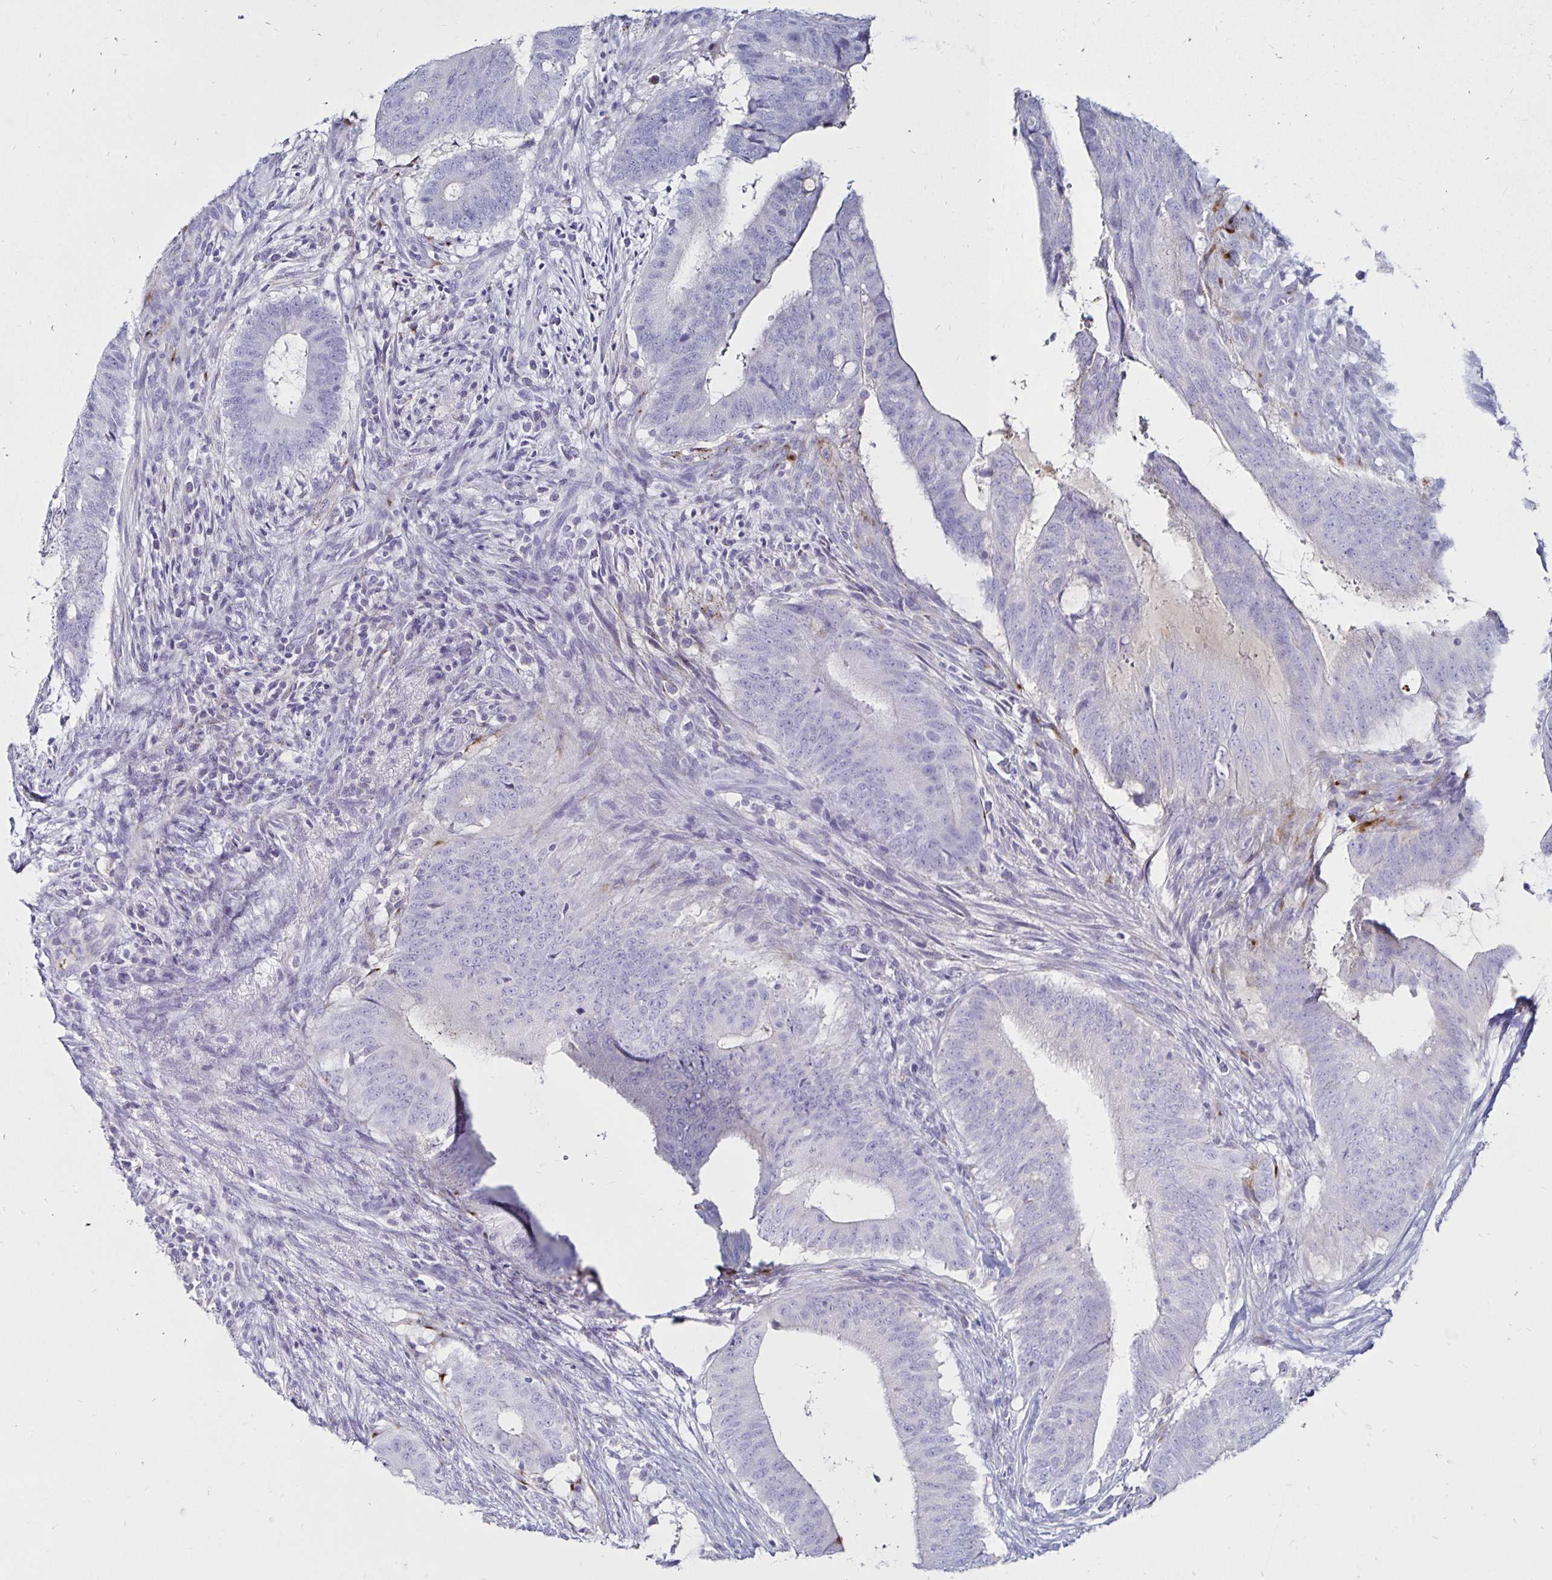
{"staining": {"intensity": "negative", "quantity": "none", "location": "none"}, "tissue": "colorectal cancer", "cell_type": "Tumor cells", "image_type": "cancer", "snomed": [{"axis": "morphology", "description": "Adenocarcinoma, NOS"}, {"axis": "topography", "description": "Colon"}], "caption": "Adenocarcinoma (colorectal) stained for a protein using immunohistochemistry exhibits no staining tumor cells.", "gene": "TIMP1", "patient": {"sex": "female", "age": 43}}